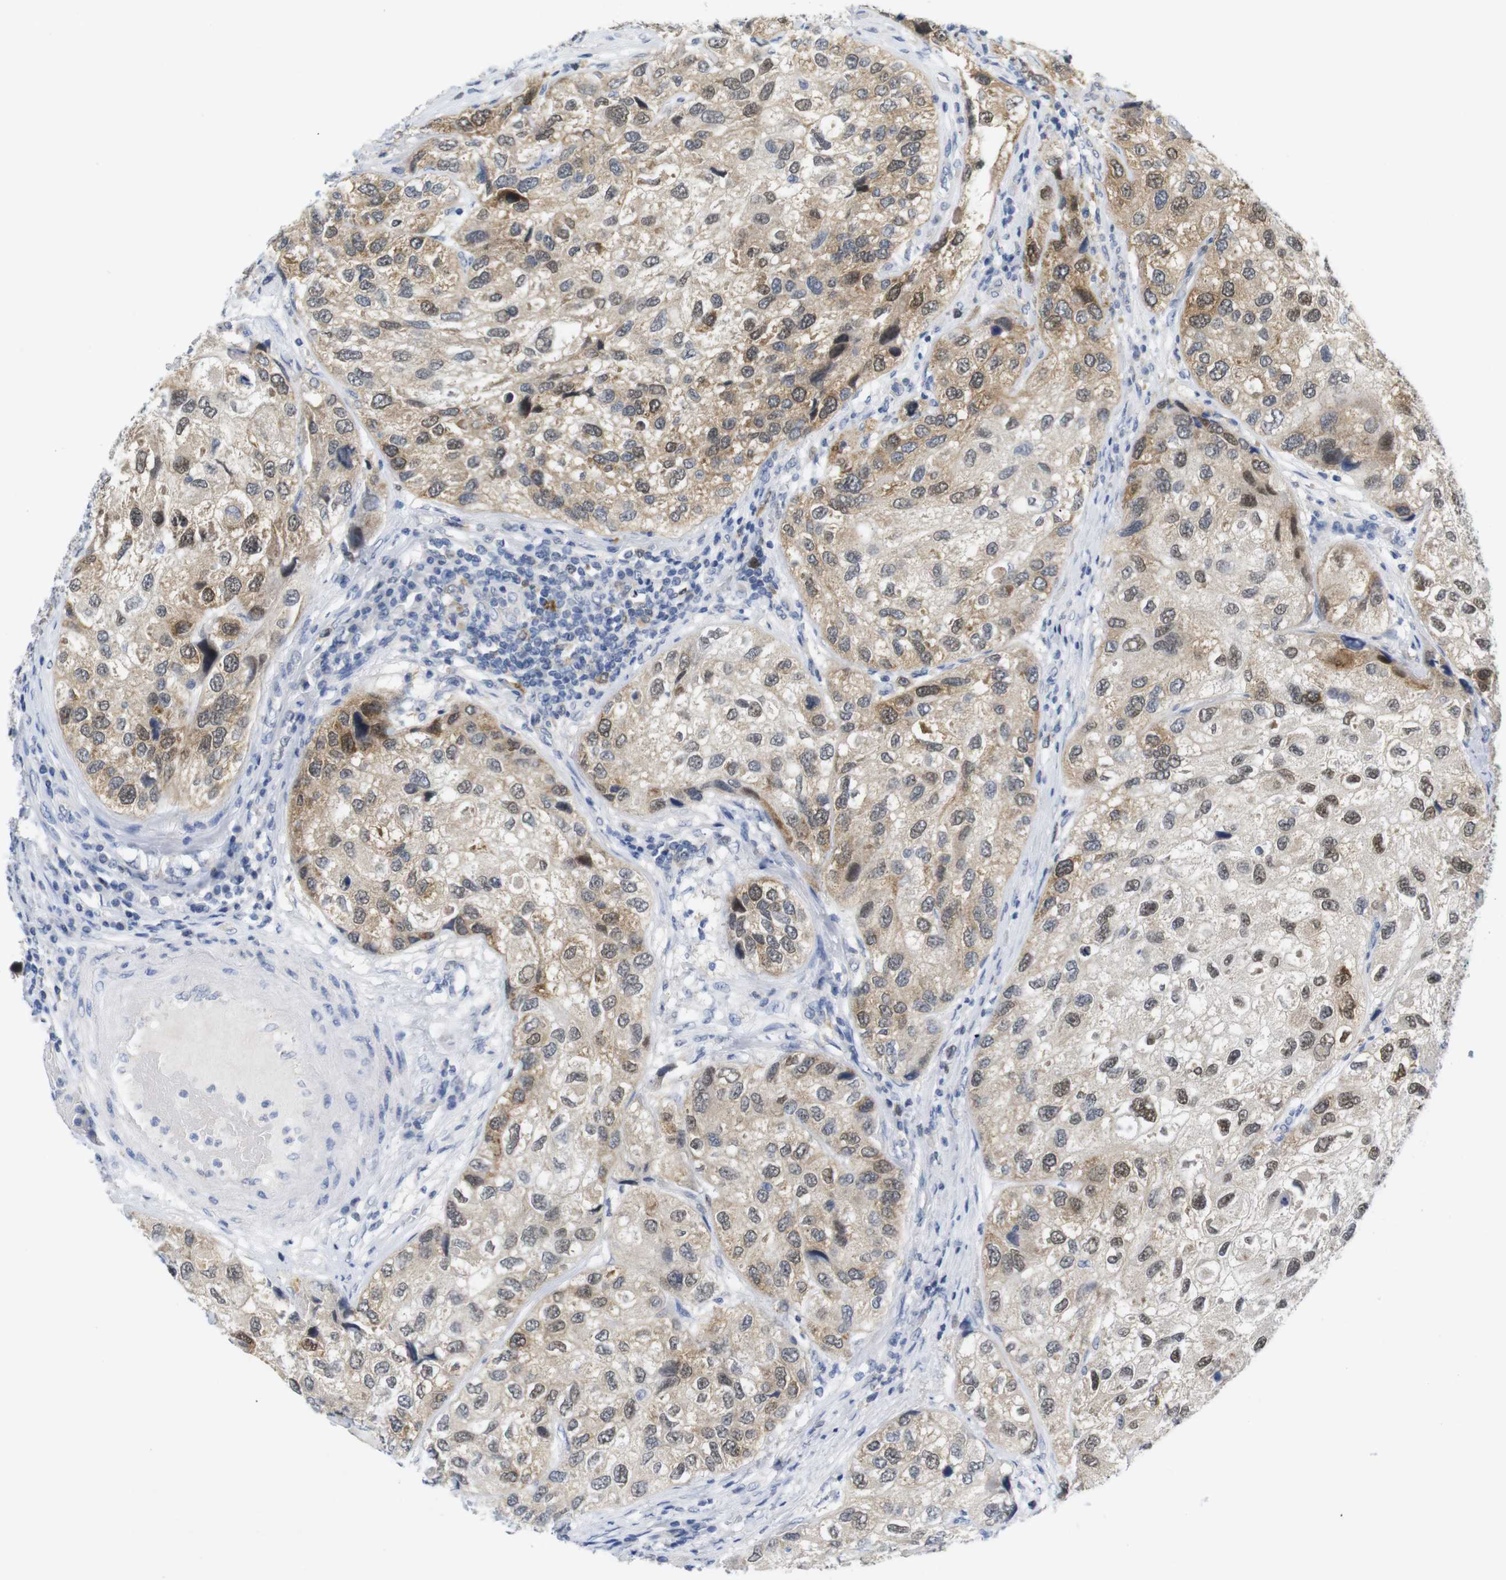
{"staining": {"intensity": "moderate", "quantity": "25%-75%", "location": "cytoplasmic/membranous,nuclear"}, "tissue": "urothelial cancer", "cell_type": "Tumor cells", "image_type": "cancer", "snomed": [{"axis": "morphology", "description": "Urothelial carcinoma, High grade"}, {"axis": "topography", "description": "Urinary bladder"}], "caption": "Moderate cytoplasmic/membranous and nuclear positivity is present in about 25%-75% of tumor cells in urothelial cancer.", "gene": "CDK2", "patient": {"sex": "female", "age": 64}}